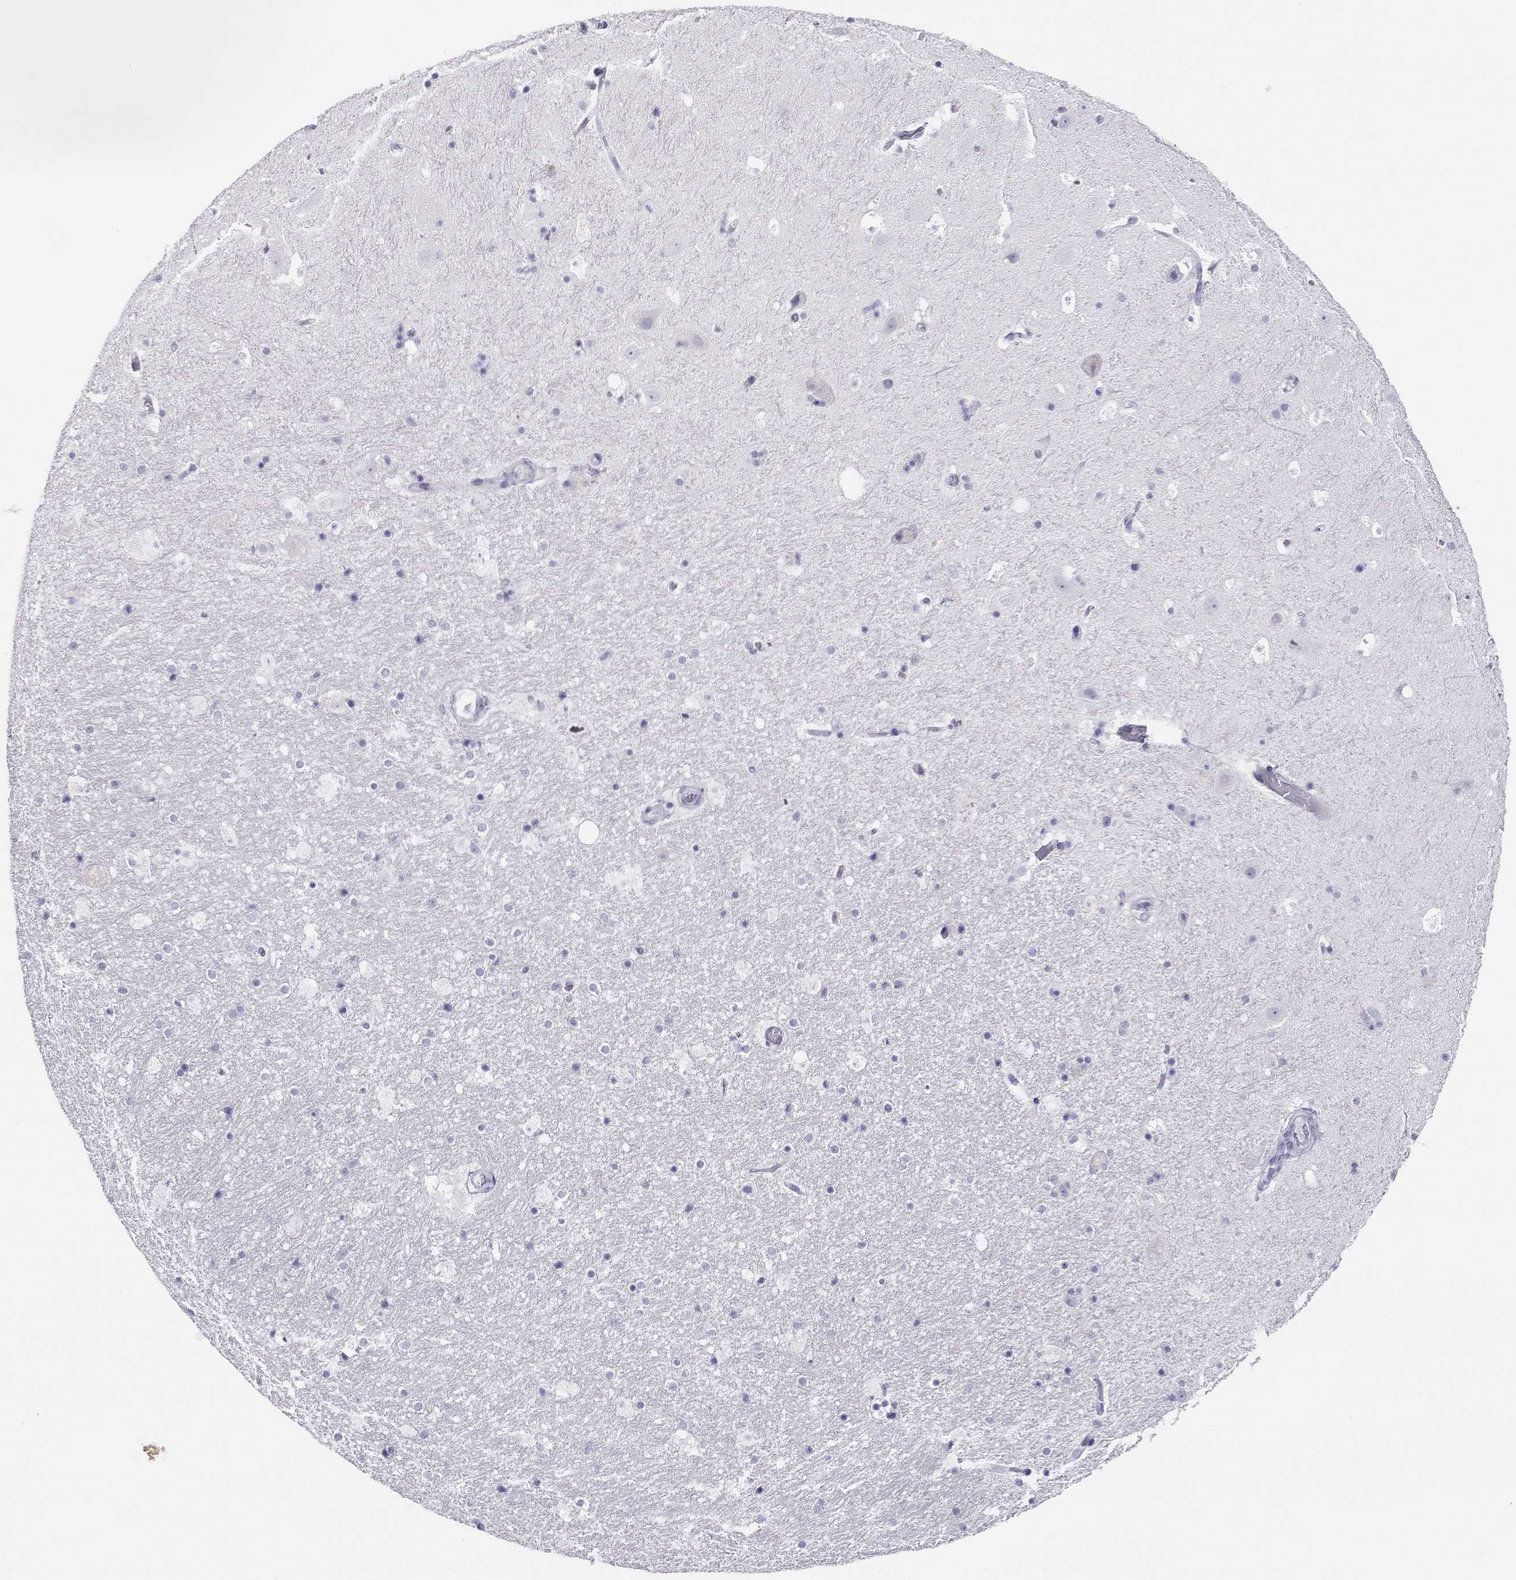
{"staining": {"intensity": "negative", "quantity": "none", "location": "none"}, "tissue": "hippocampus", "cell_type": "Glial cells", "image_type": "normal", "snomed": [{"axis": "morphology", "description": "Normal tissue, NOS"}, {"axis": "topography", "description": "Hippocampus"}], "caption": "IHC micrograph of benign human hippocampus stained for a protein (brown), which reveals no positivity in glial cells. The staining is performed using DAB (3,3'-diaminobenzidine) brown chromogen with nuclei counter-stained in using hematoxylin.", "gene": "CABS1", "patient": {"sex": "male", "age": 51}}